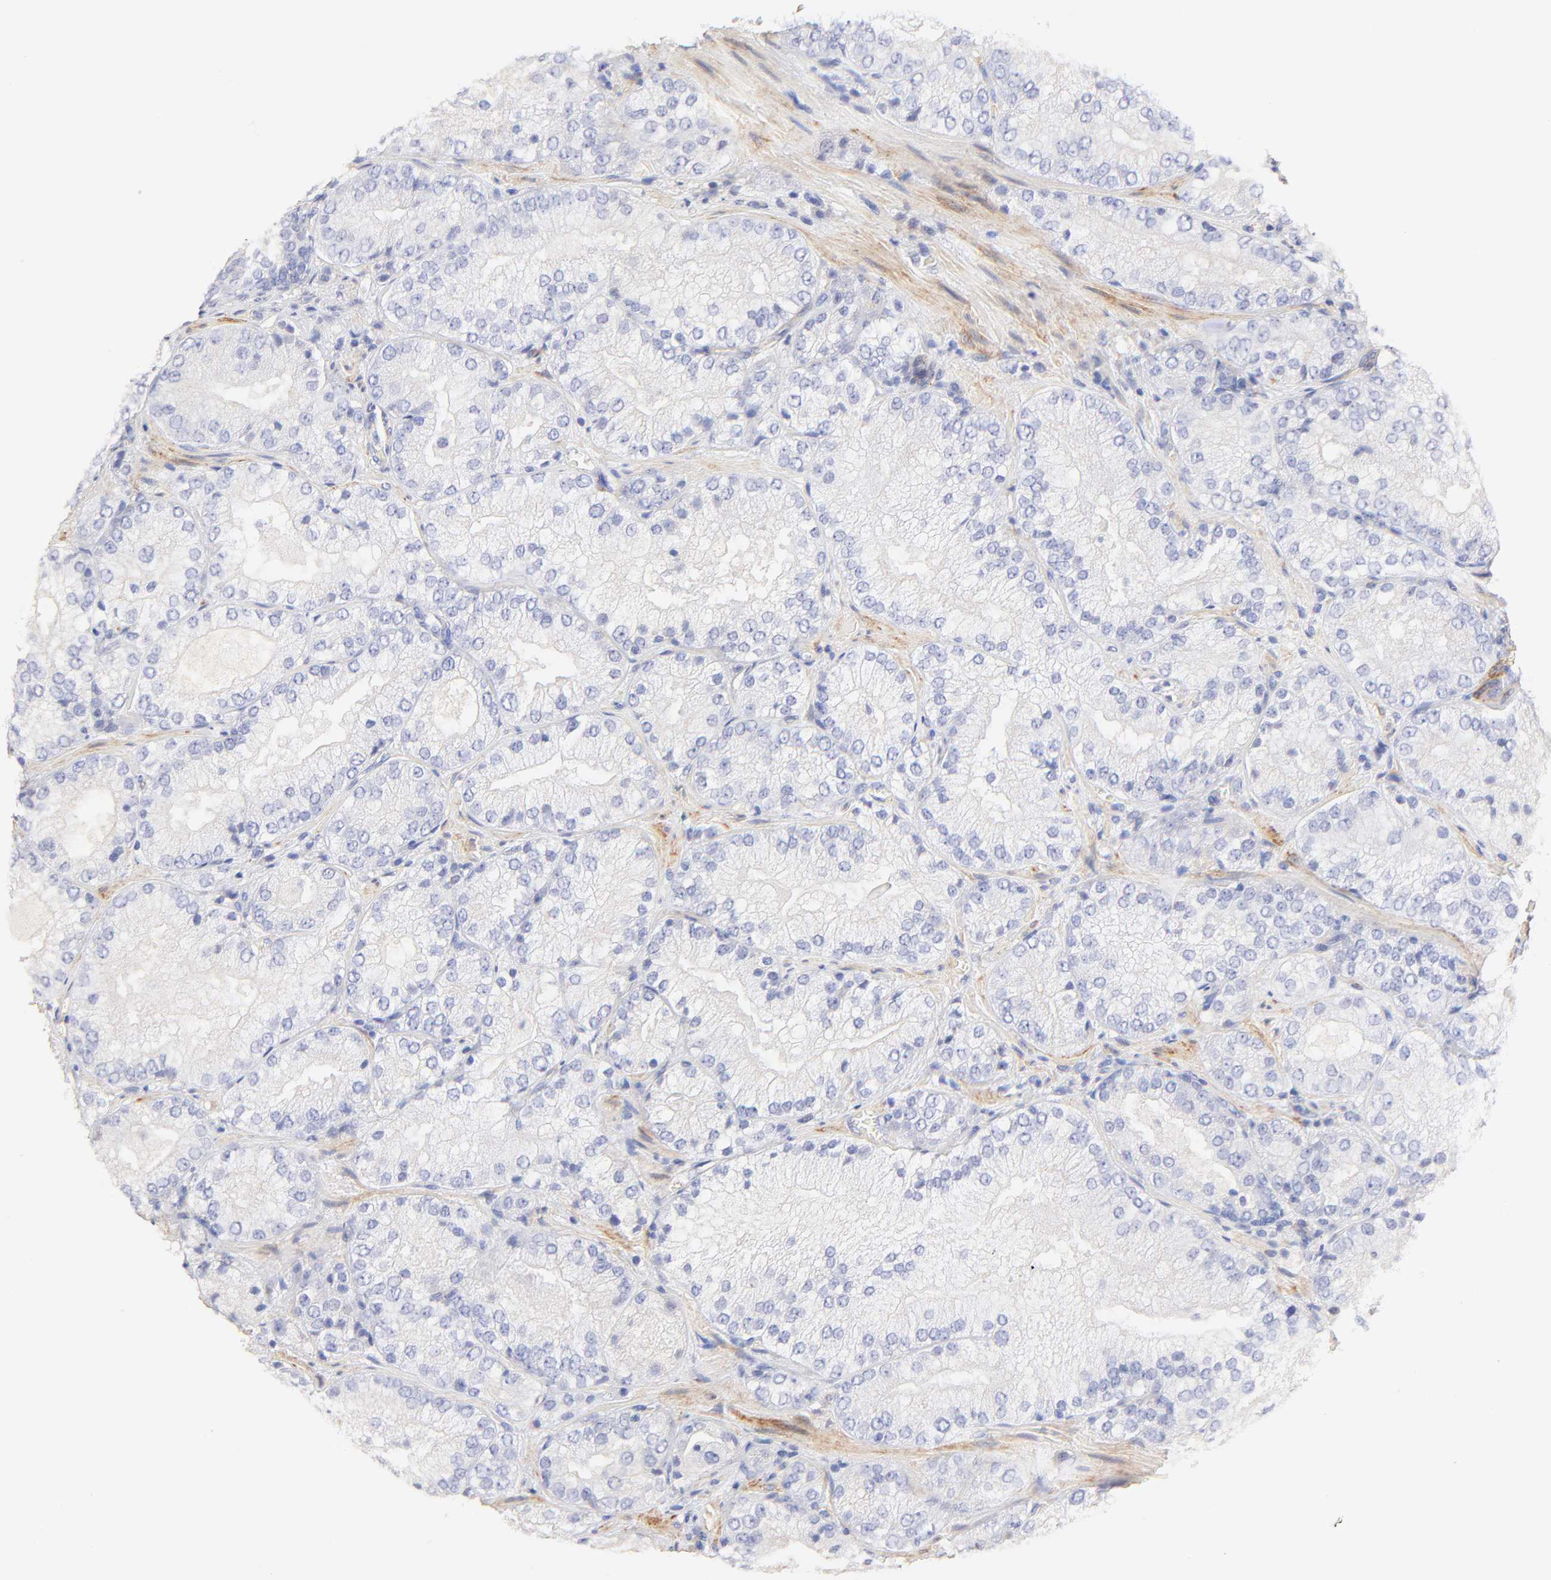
{"staining": {"intensity": "negative", "quantity": "none", "location": "none"}, "tissue": "prostate cancer", "cell_type": "Tumor cells", "image_type": "cancer", "snomed": [{"axis": "morphology", "description": "Adenocarcinoma, Low grade"}, {"axis": "topography", "description": "Prostate"}], "caption": "Tumor cells are negative for brown protein staining in prostate cancer. (Stains: DAB (3,3'-diaminobenzidine) IHC with hematoxylin counter stain, Microscopy: brightfield microscopy at high magnification).", "gene": "ACTRT1", "patient": {"sex": "male", "age": 60}}